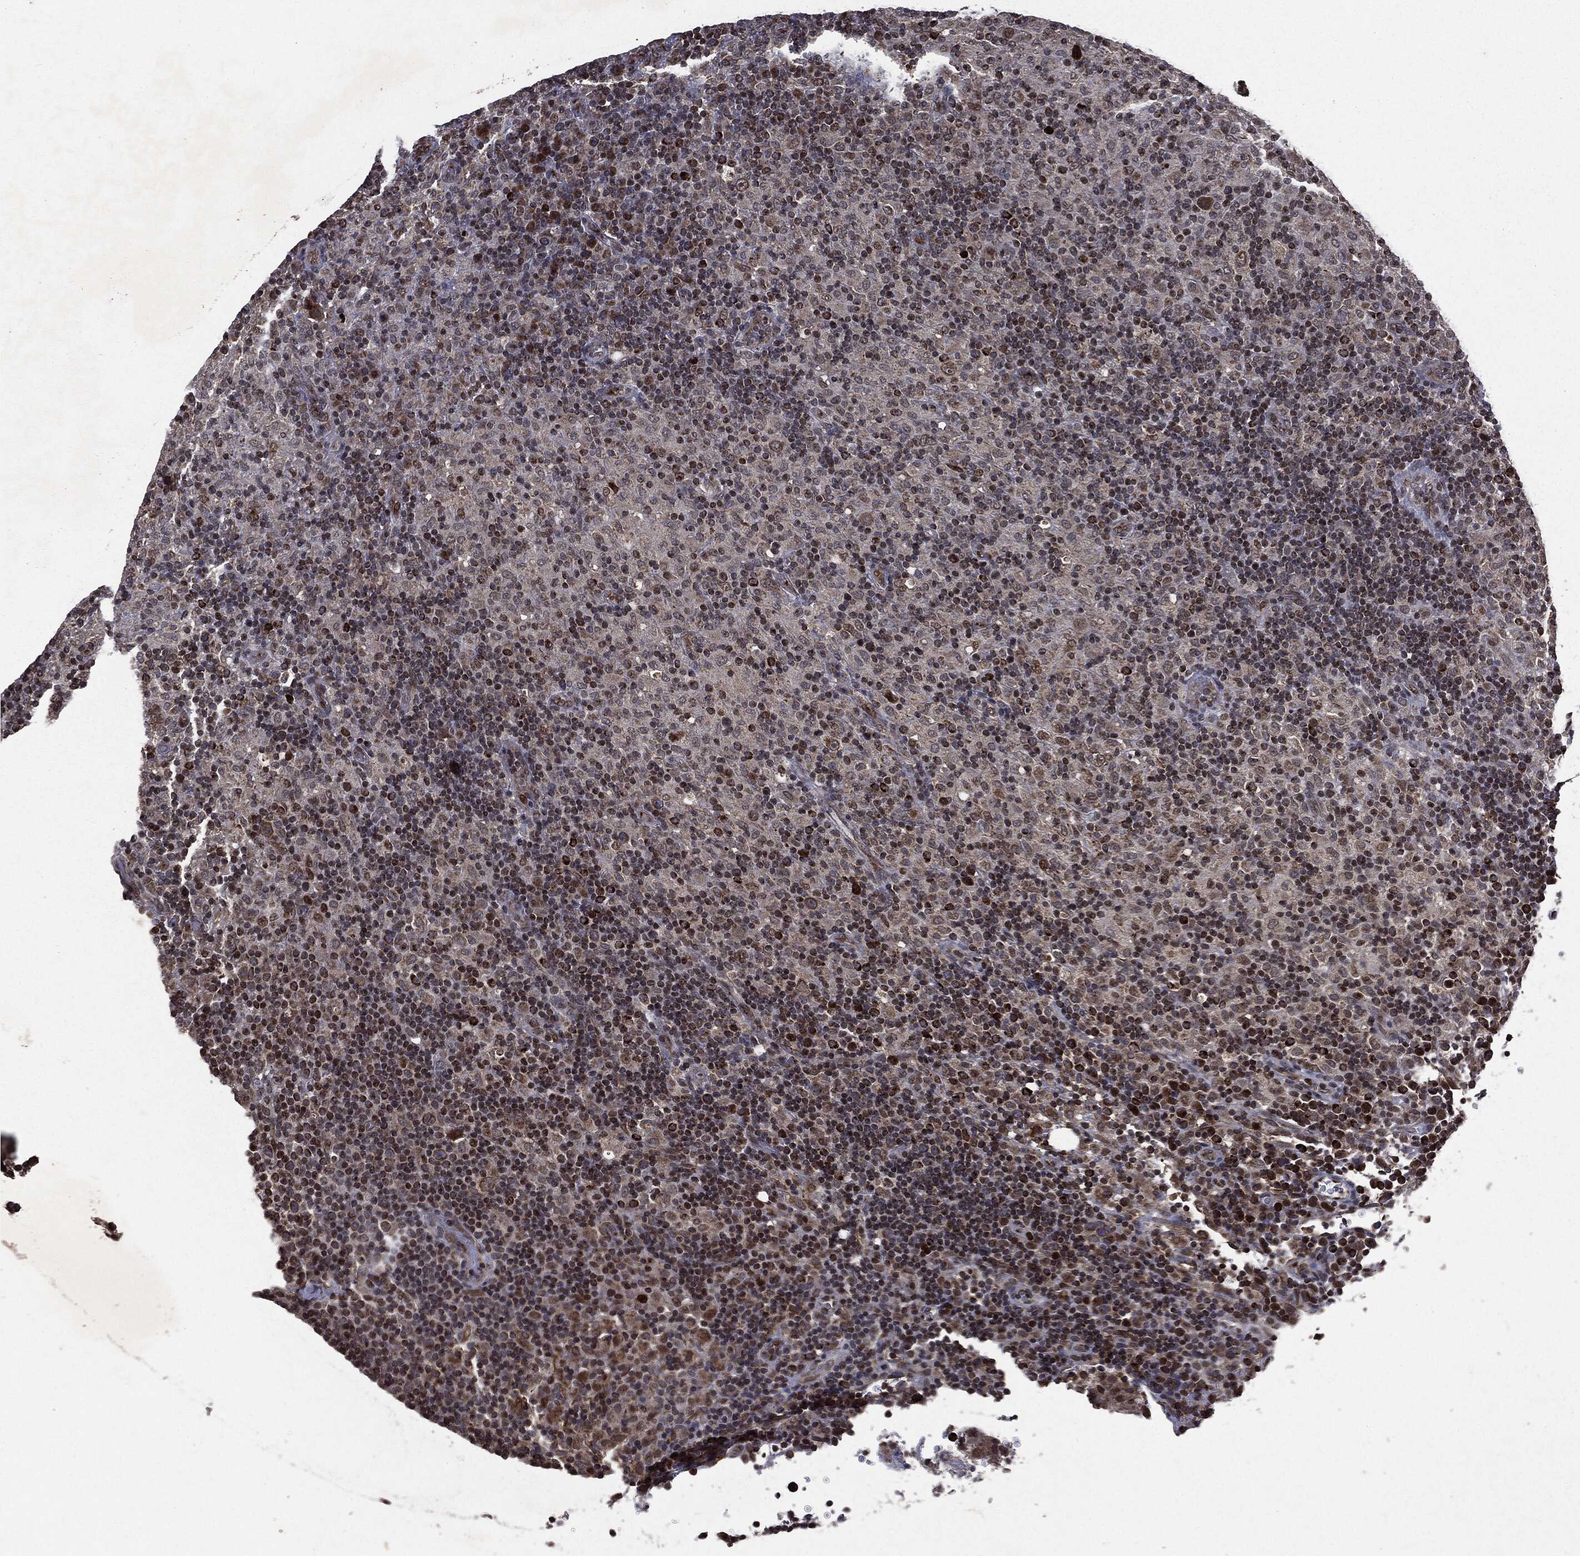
{"staining": {"intensity": "moderate", "quantity": ">75%", "location": "cytoplasmic/membranous"}, "tissue": "lymphoma", "cell_type": "Tumor cells", "image_type": "cancer", "snomed": [{"axis": "morphology", "description": "Hodgkin's disease, NOS"}, {"axis": "topography", "description": "Lymph node"}], "caption": "This micrograph exhibits immunohistochemistry staining of lymphoma, with medium moderate cytoplasmic/membranous expression in about >75% of tumor cells.", "gene": "PLPPR2", "patient": {"sex": "male", "age": 70}}